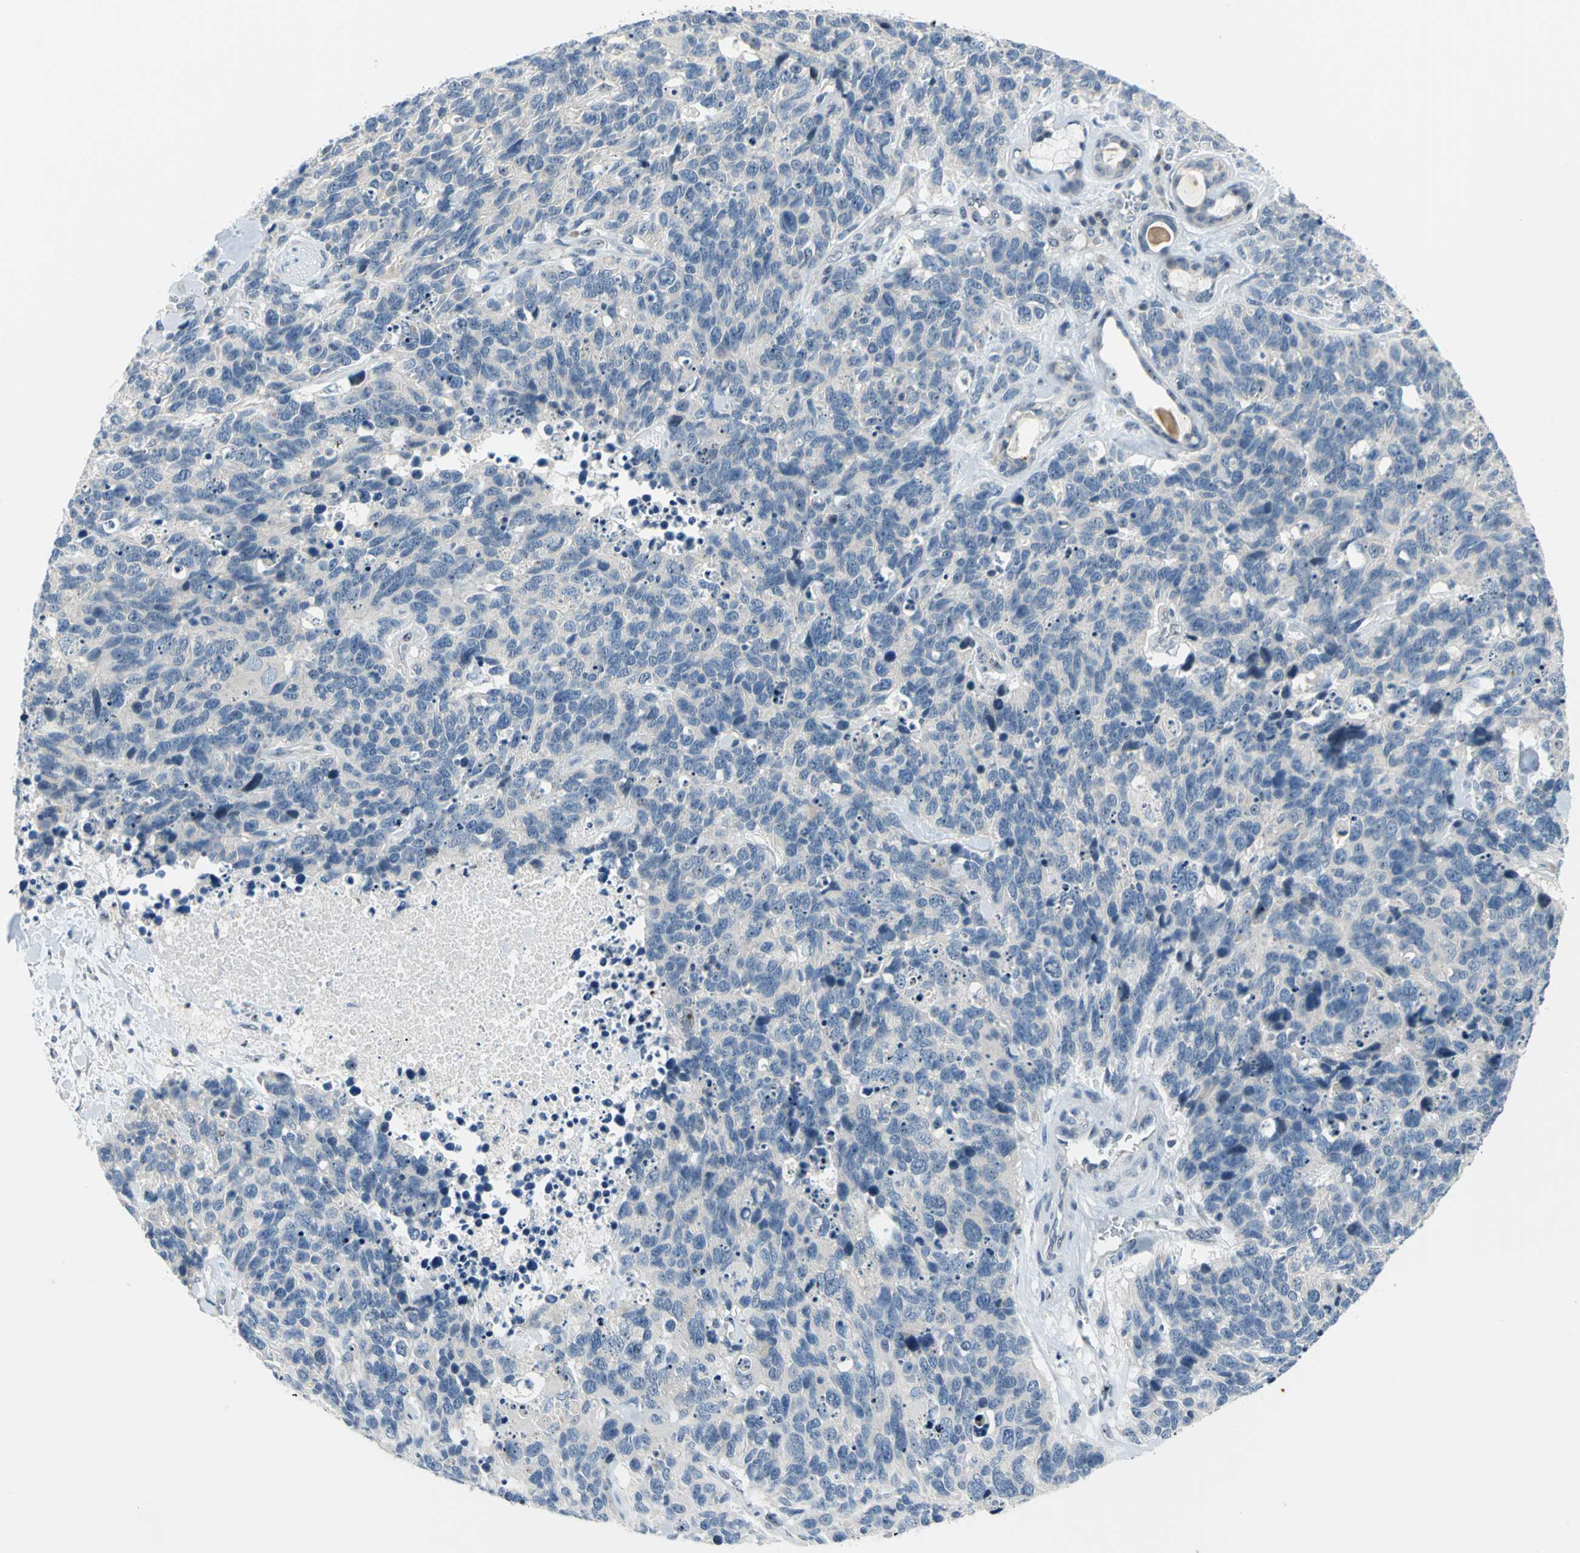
{"staining": {"intensity": "negative", "quantity": "none", "location": "none"}, "tissue": "lung cancer", "cell_type": "Tumor cells", "image_type": "cancer", "snomed": [{"axis": "morphology", "description": "Neoplasm, malignant, NOS"}, {"axis": "topography", "description": "Lung"}], "caption": "Histopathology image shows no significant protein expression in tumor cells of malignant neoplasm (lung).", "gene": "MYBBP1A", "patient": {"sex": "female", "age": 58}}